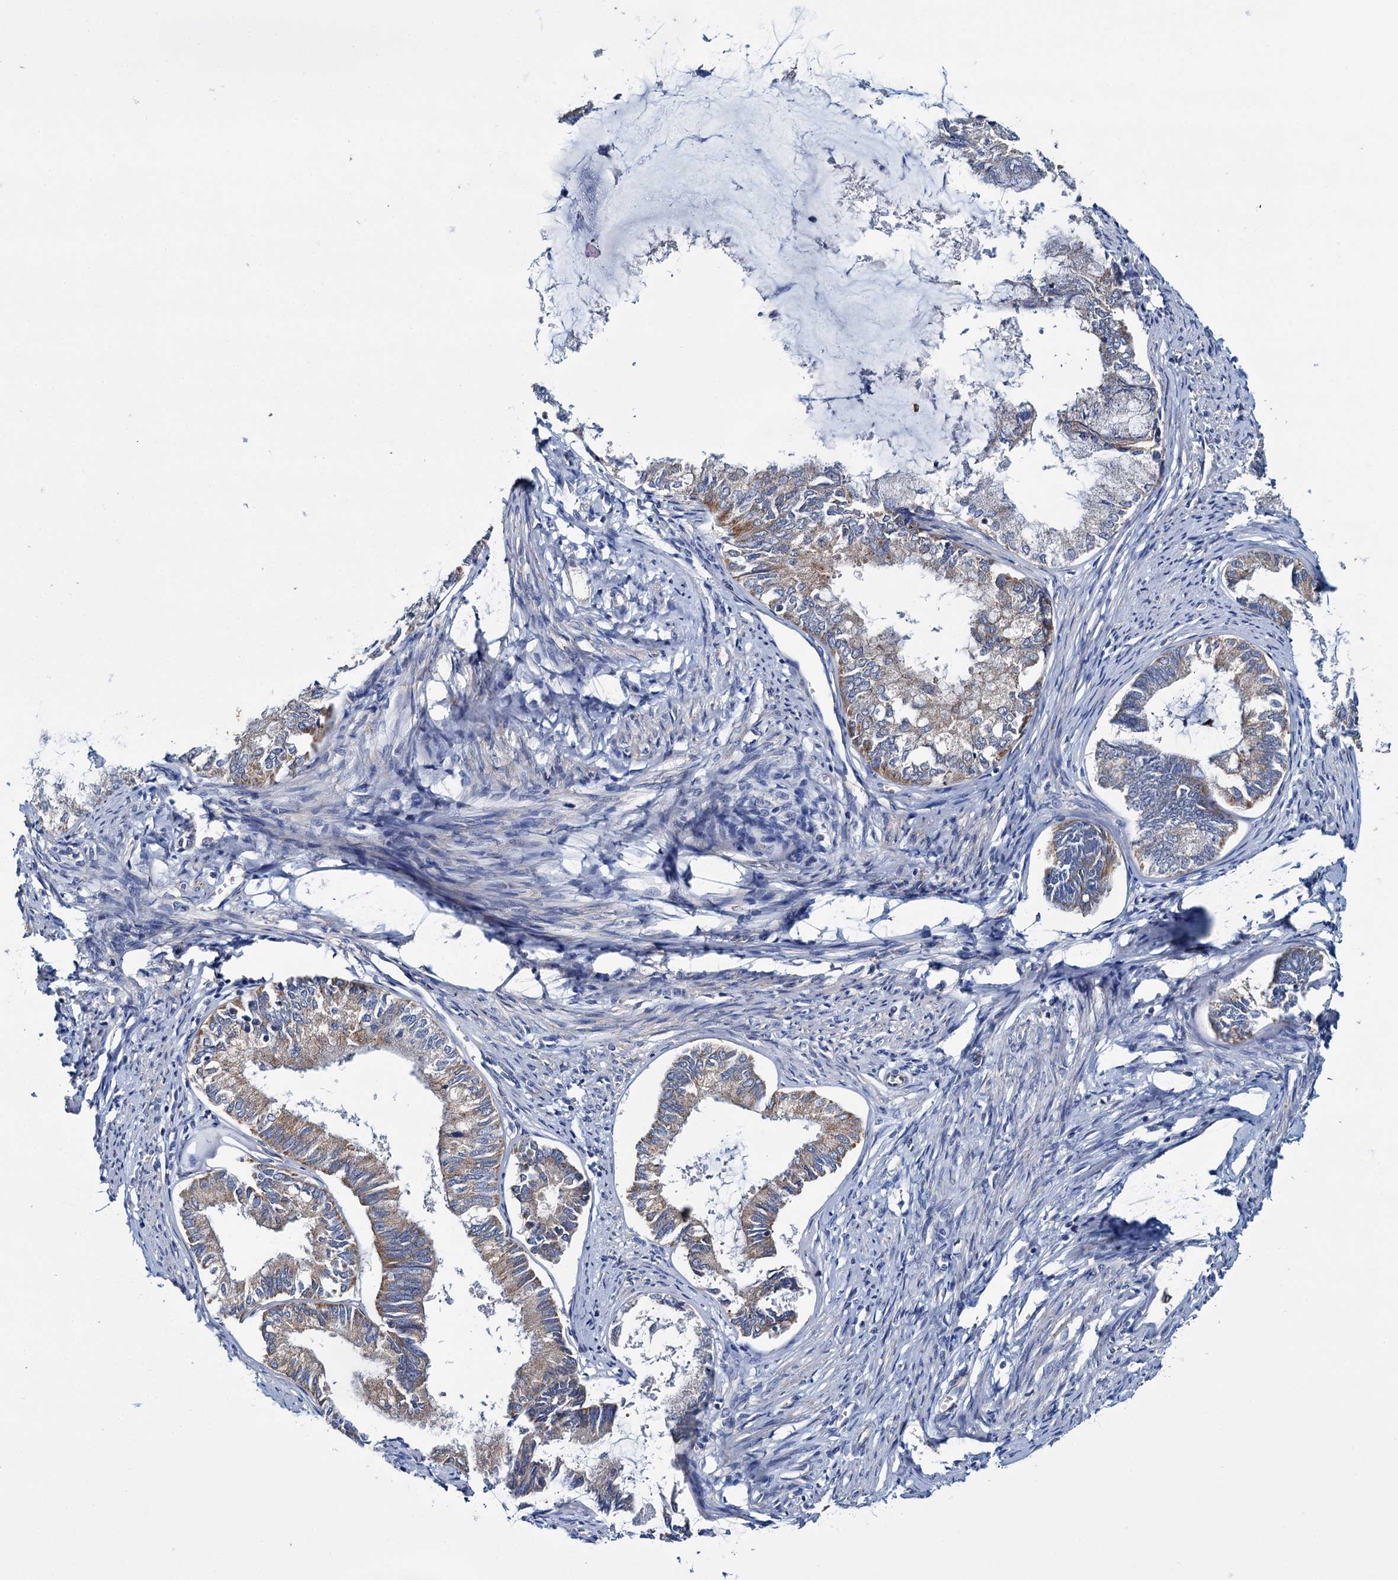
{"staining": {"intensity": "moderate", "quantity": "<25%", "location": "cytoplasmic/membranous"}, "tissue": "endometrial cancer", "cell_type": "Tumor cells", "image_type": "cancer", "snomed": [{"axis": "morphology", "description": "Adenocarcinoma, NOS"}, {"axis": "topography", "description": "Endometrium"}], "caption": "Immunohistochemistry (IHC) image of endometrial cancer (adenocarcinoma) stained for a protein (brown), which displays low levels of moderate cytoplasmic/membranous staining in approximately <25% of tumor cells.", "gene": "CEP295", "patient": {"sex": "female", "age": 86}}